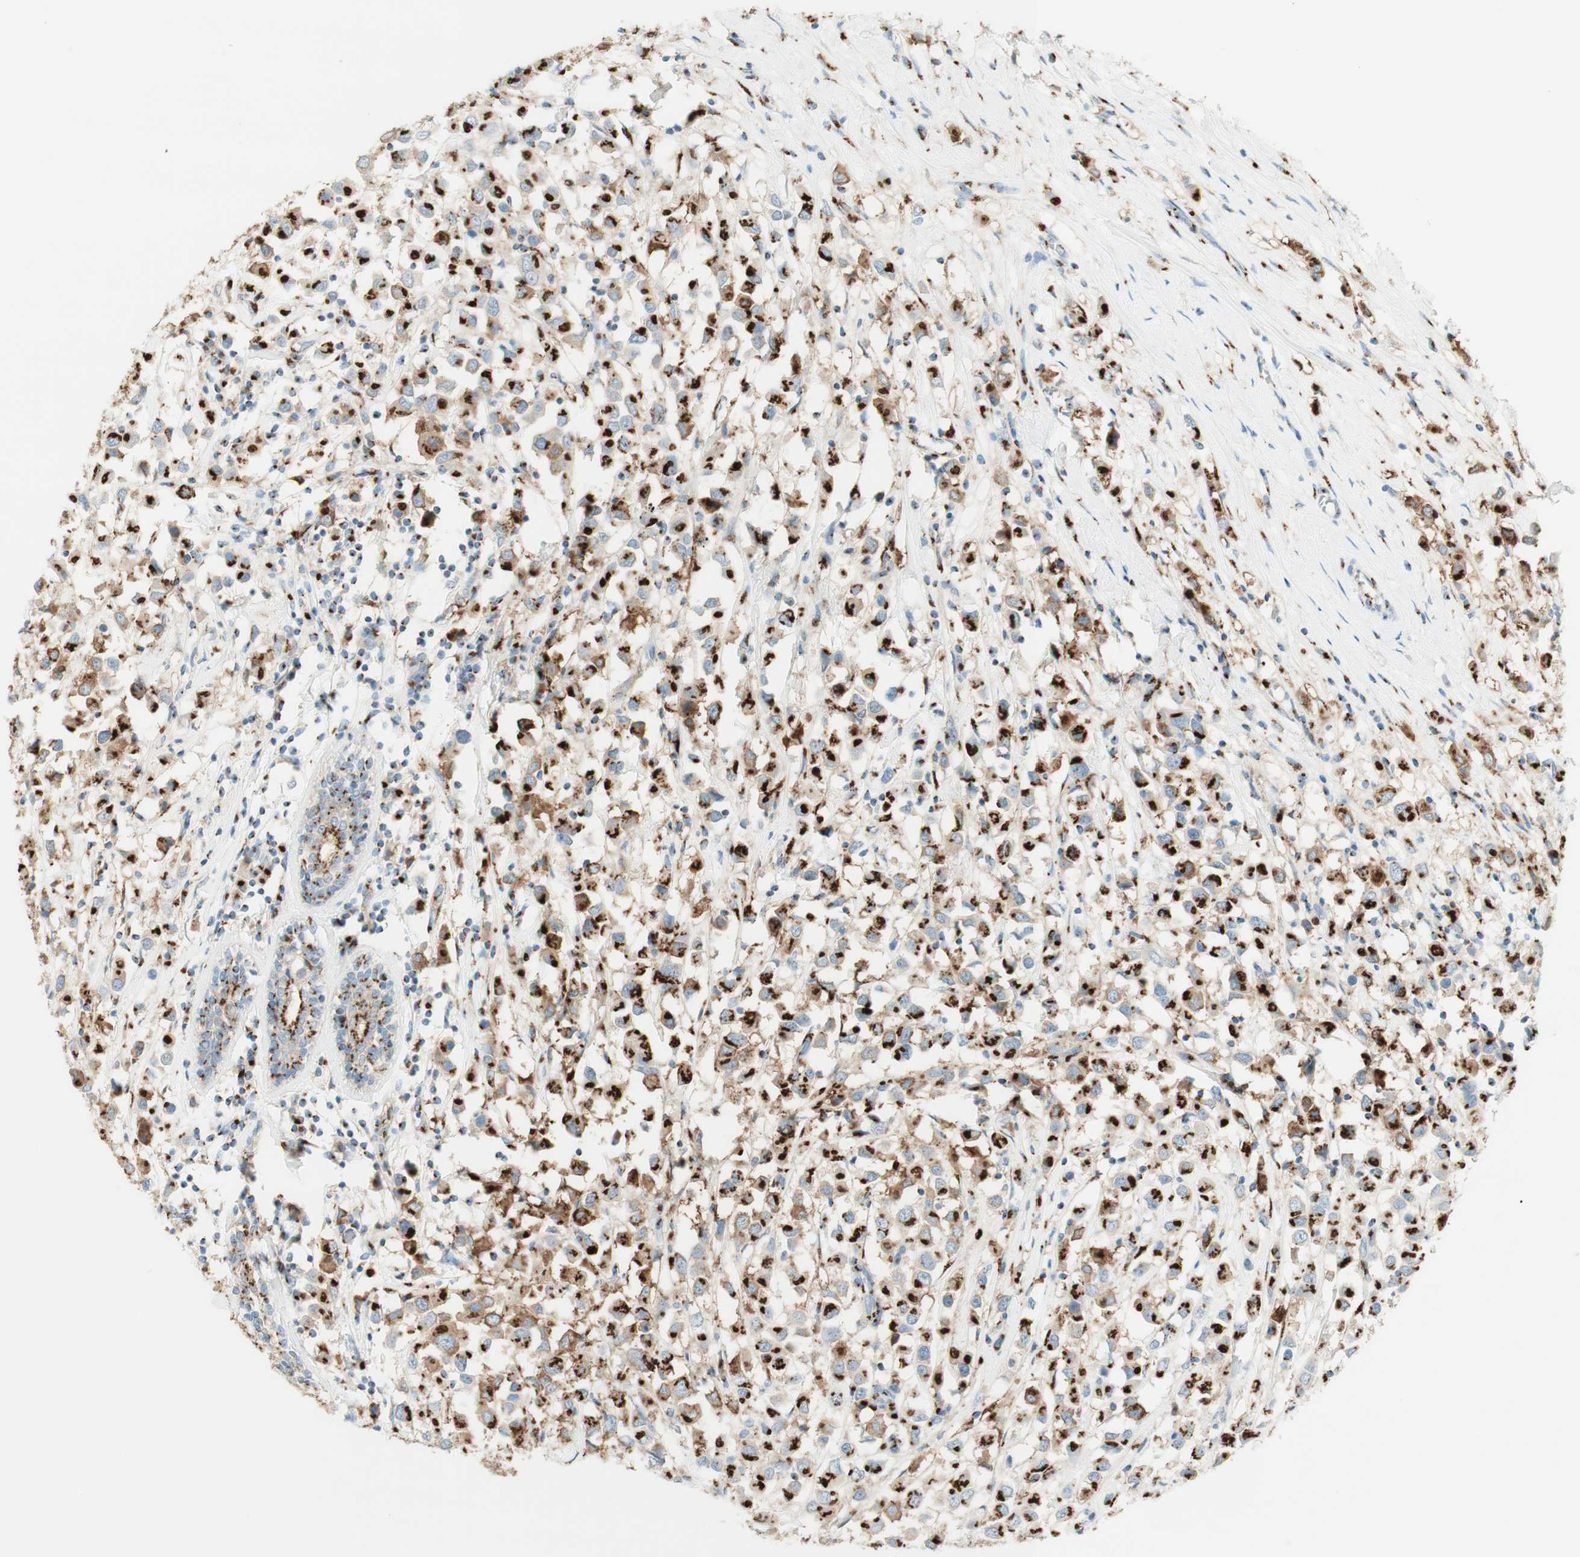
{"staining": {"intensity": "strong", "quantity": ">75%", "location": "cytoplasmic/membranous"}, "tissue": "breast cancer", "cell_type": "Tumor cells", "image_type": "cancer", "snomed": [{"axis": "morphology", "description": "Duct carcinoma"}, {"axis": "topography", "description": "Breast"}], "caption": "Immunohistochemistry (DAB) staining of human breast cancer exhibits strong cytoplasmic/membranous protein positivity in approximately >75% of tumor cells.", "gene": "GOLGB1", "patient": {"sex": "female", "age": 61}}